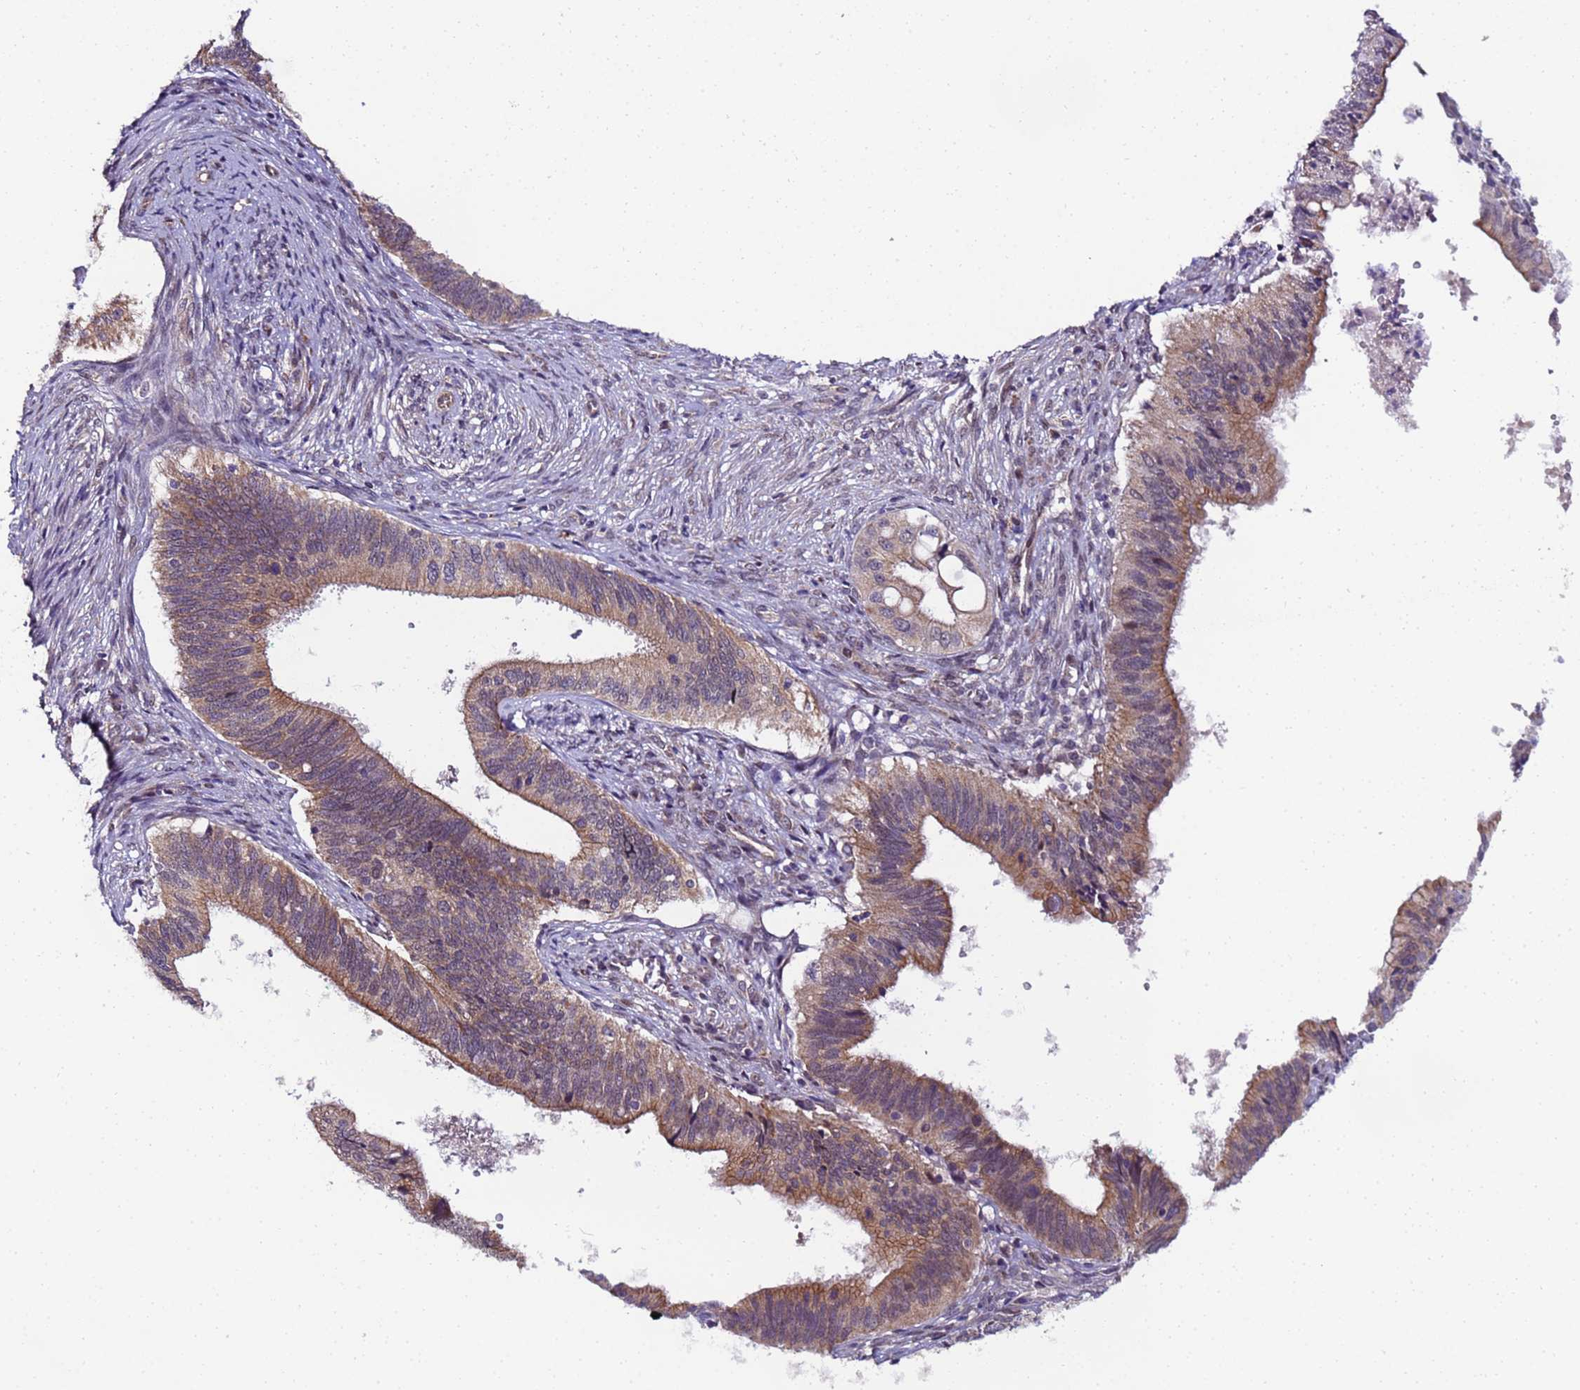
{"staining": {"intensity": "moderate", "quantity": ">75%", "location": "cytoplasmic/membranous"}, "tissue": "cervical cancer", "cell_type": "Tumor cells", "image_type": "cancer", "snomed": [{"axis": "morphology", "description": "Adenocarcinoma, NOS"}, {"axis": "topography", "description": "Cervix"}], "caption": "An image of cervical adenocarcinoma stained for a protein exhibits moderate cytoplasmic/membranous brown staining in tumor cells.", "gene": "RAPGEF3", "patient": {"sex": "female", "age": 42}}